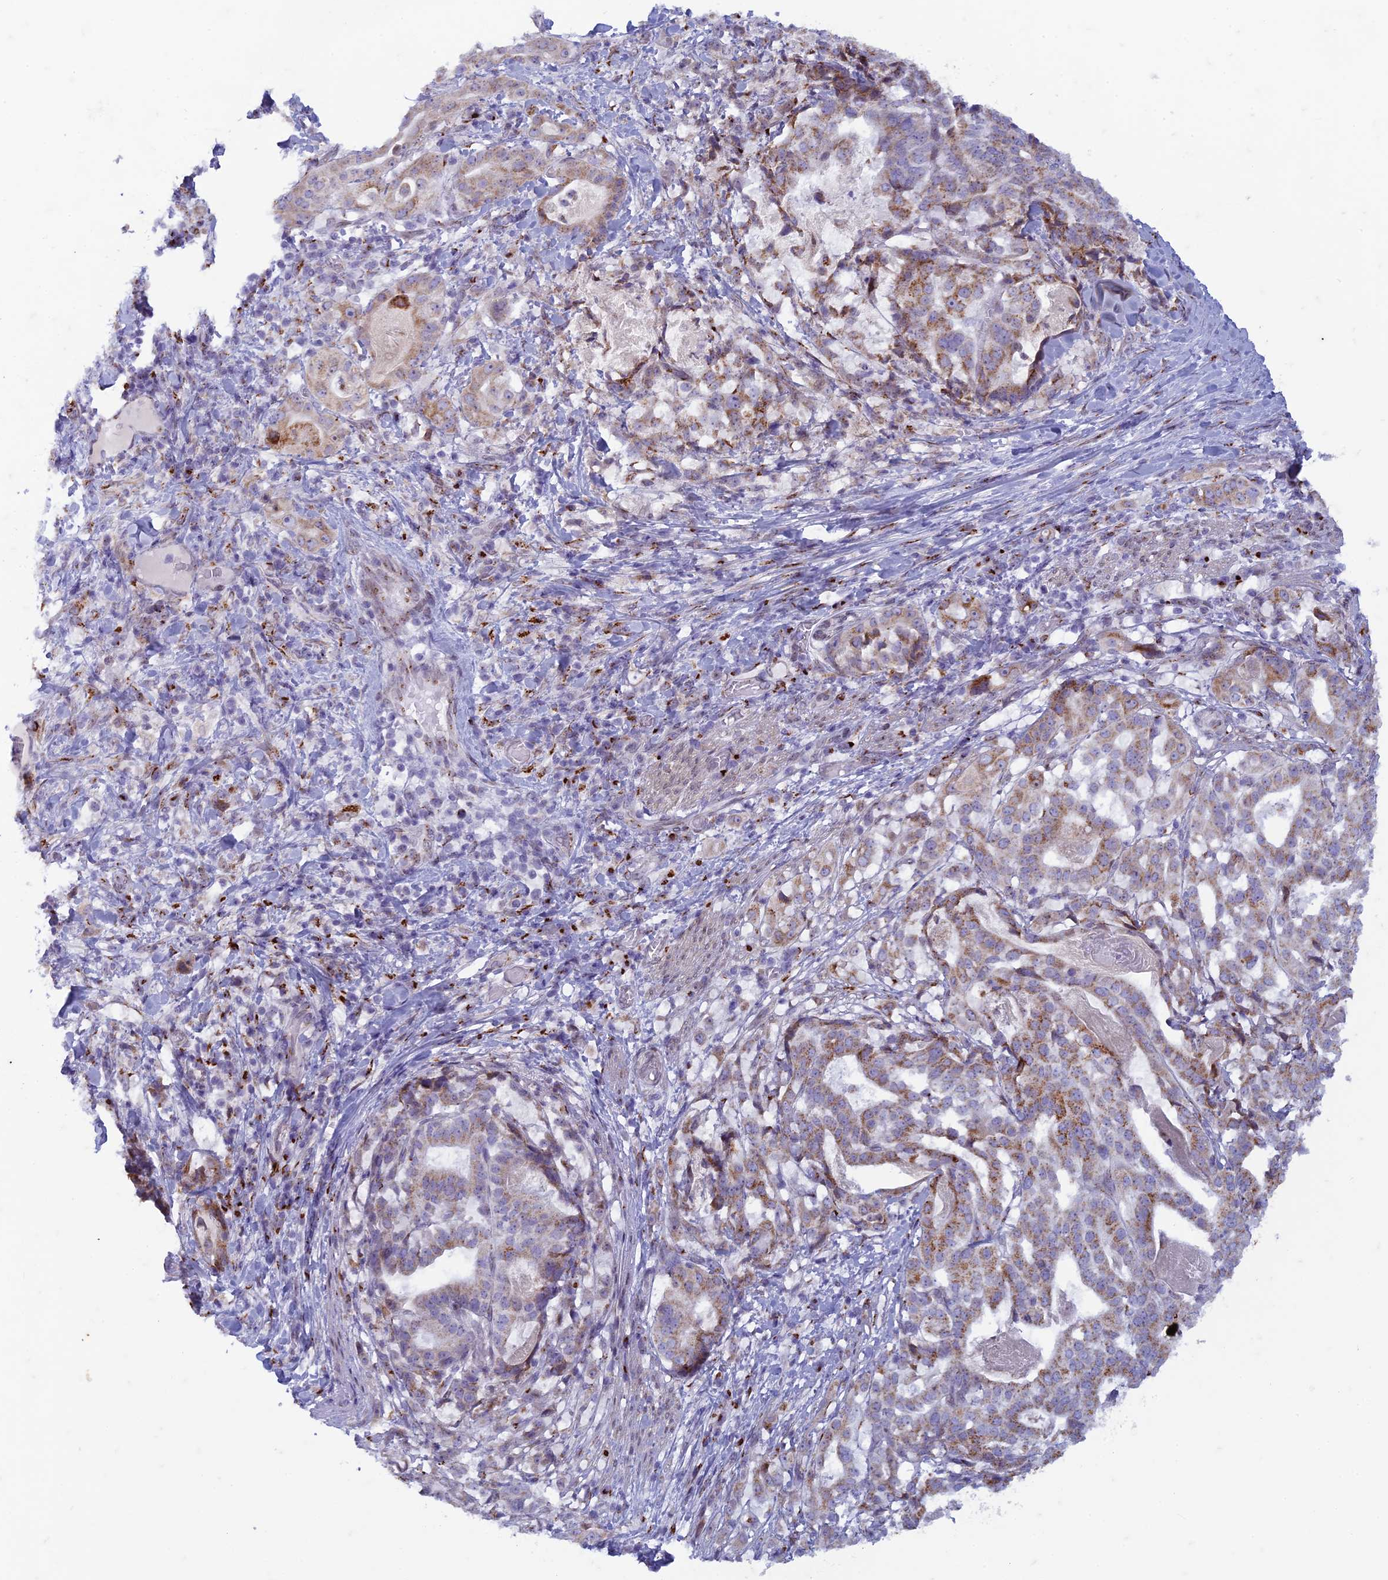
{"staining": {"intensity": "moderate", "quantity": ">75%", "location": "cytoplasmic/membranous"}, "tissue": "stomach cancer", "cell_type": "Tumor cells", "image_type": "cancer", "snomed": [{"axis": "morphology", "description": "Adenocarcinoma, NOS"}, {"axis": "topography", "description": "Stomach"}], "caption": "Human stomach cancer (adenocarcinoma) stained with a brown dye demonstrates moderate cytoplasmic/membranous positive staining in about >75% of tumor cells.", "gene": "FAM3C", "patient": {"sex": "male", "age": 48}}